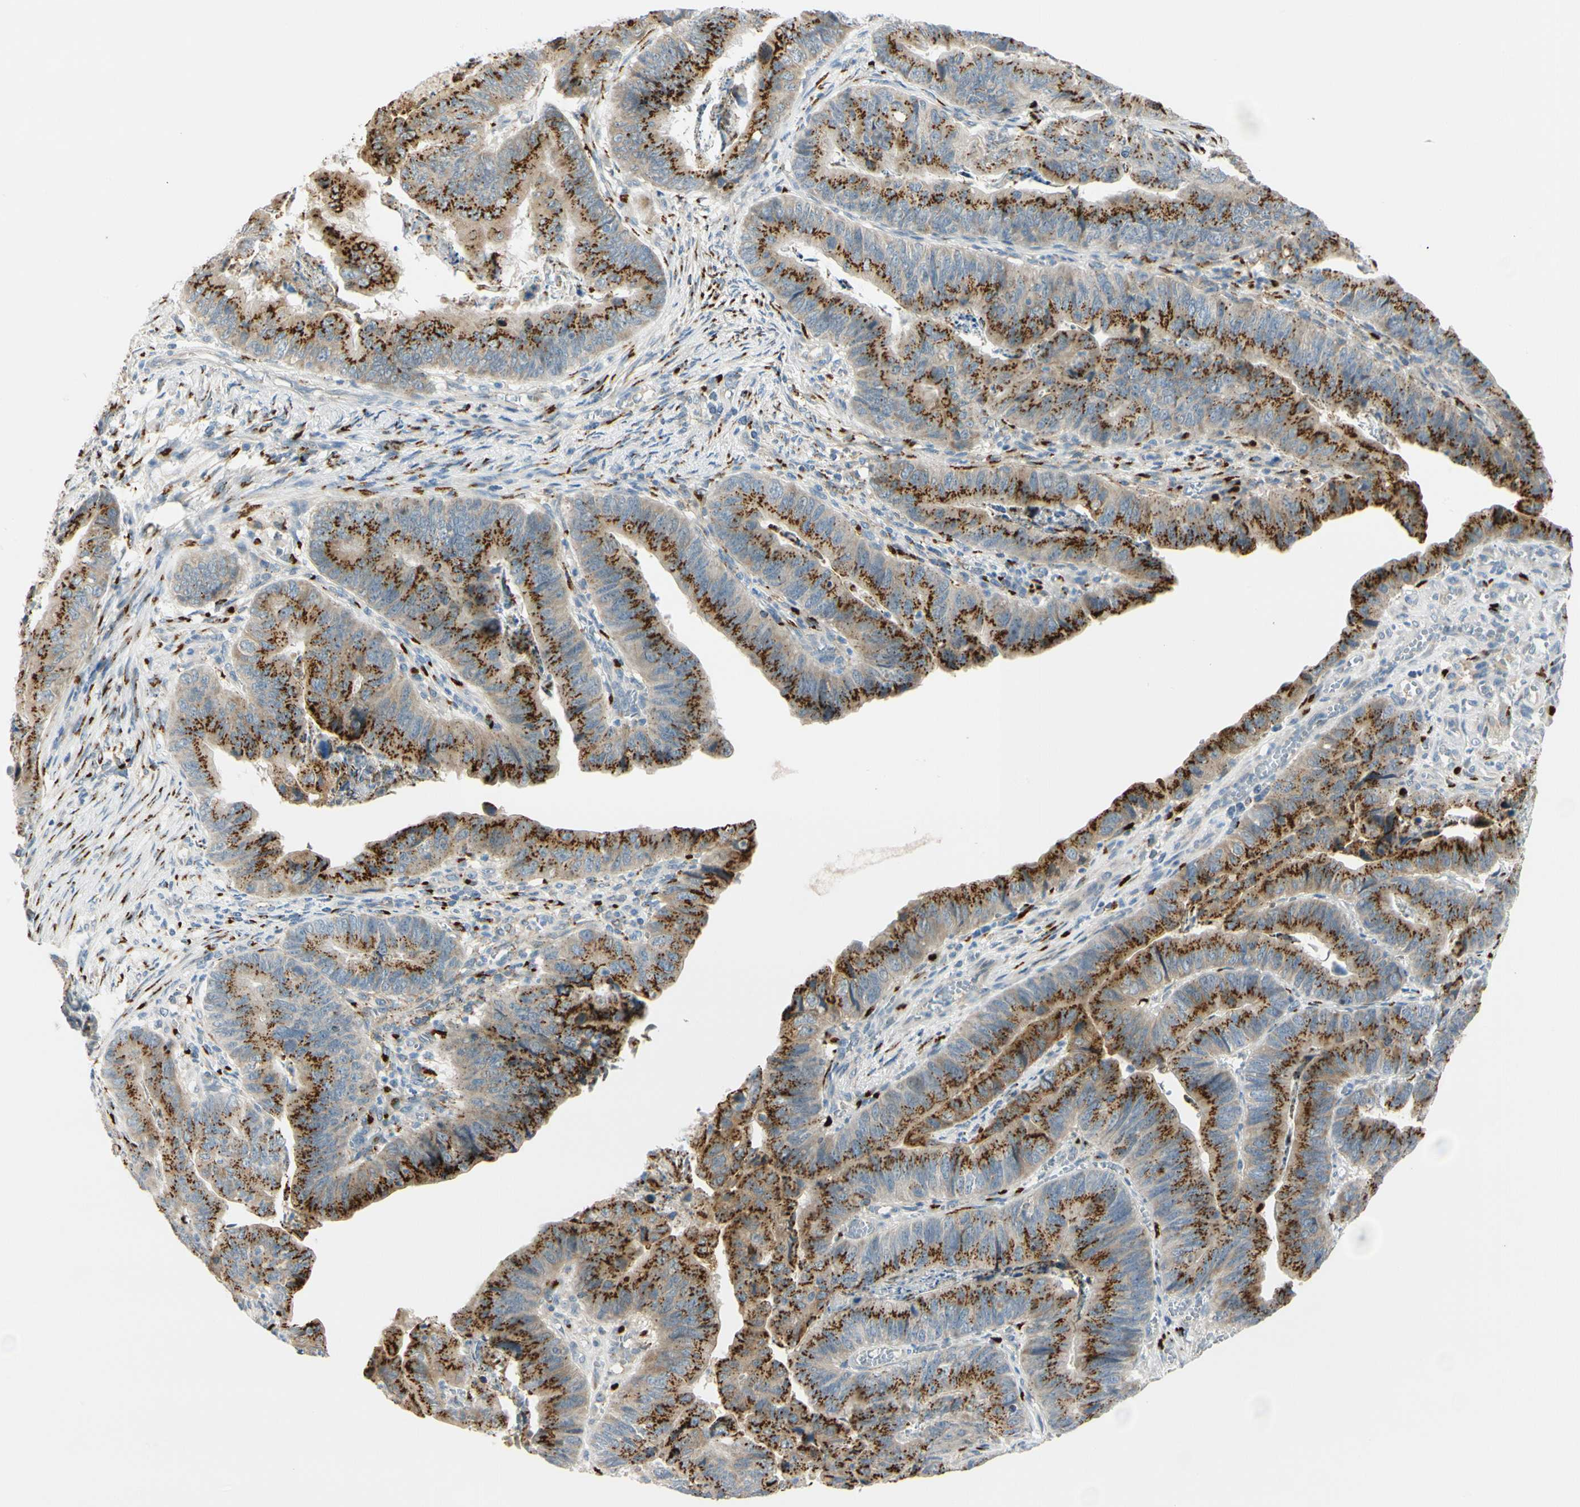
{"staining": {"intensity": "strong", "quantity": ">75%", "location": "cytoplasmic/membranous"}, "tissue": "stomach cancer", "cell_type": "Tumor cells", "image_type": "cancer", "snomed": [{"axis": "morphology", "description": "Adenocarcinoma, NOS"}, {"axis": "topography", "description": "Stomach, lower"}], "caption": "Immunohistochemistry photomicrograph of stomach adenocarcinoma stained for a protein (brown), which reveals high levels of strong cytoplasmic/membranous staining in approximately >75% of tumor cells.", "gene": "GALNT5", "patient": {"sex": "male", "age": 77}}